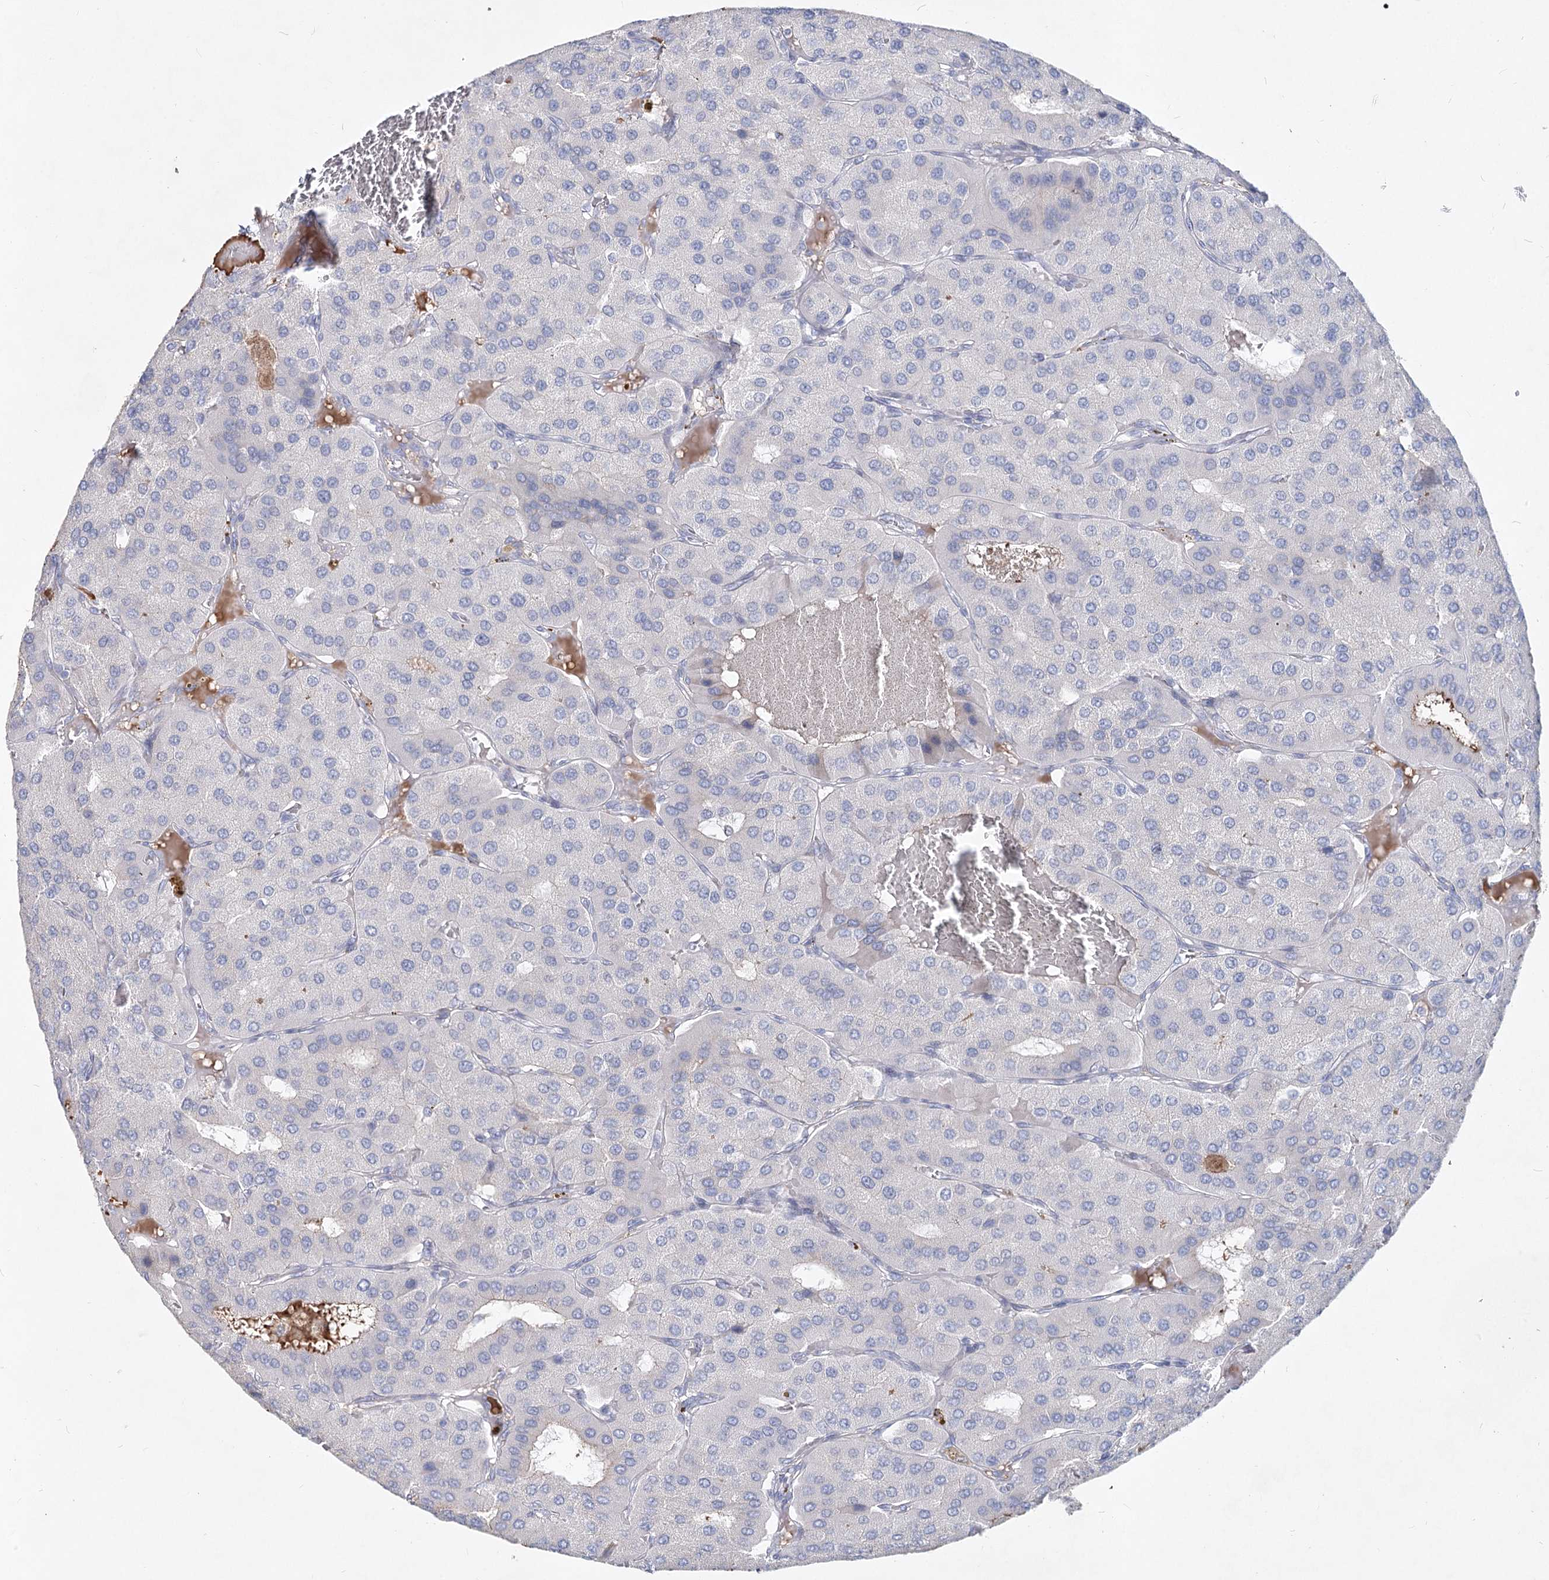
{"staining": {"intensity": "negative", "quantity": "none", "location": "none"}, "tissue": "parathyroid gland", "cell_type": "Glandular cells", "image_type": "normal", "snomed": [{"axis": "morphology", "description": "Normal tissue, NOS"}, {"axis": "morphology", "description": "Adenoma, NOS"}, {"axis": "topography", "description": "Parathyroid gland"}], "caption": "Immunohistochemistry (IHC) of unremarkable human parathyroid gland demonstrates no expression in glandular cells.", "gene": "TASOR2", "patient": {"sex": "female", "age": 86}}